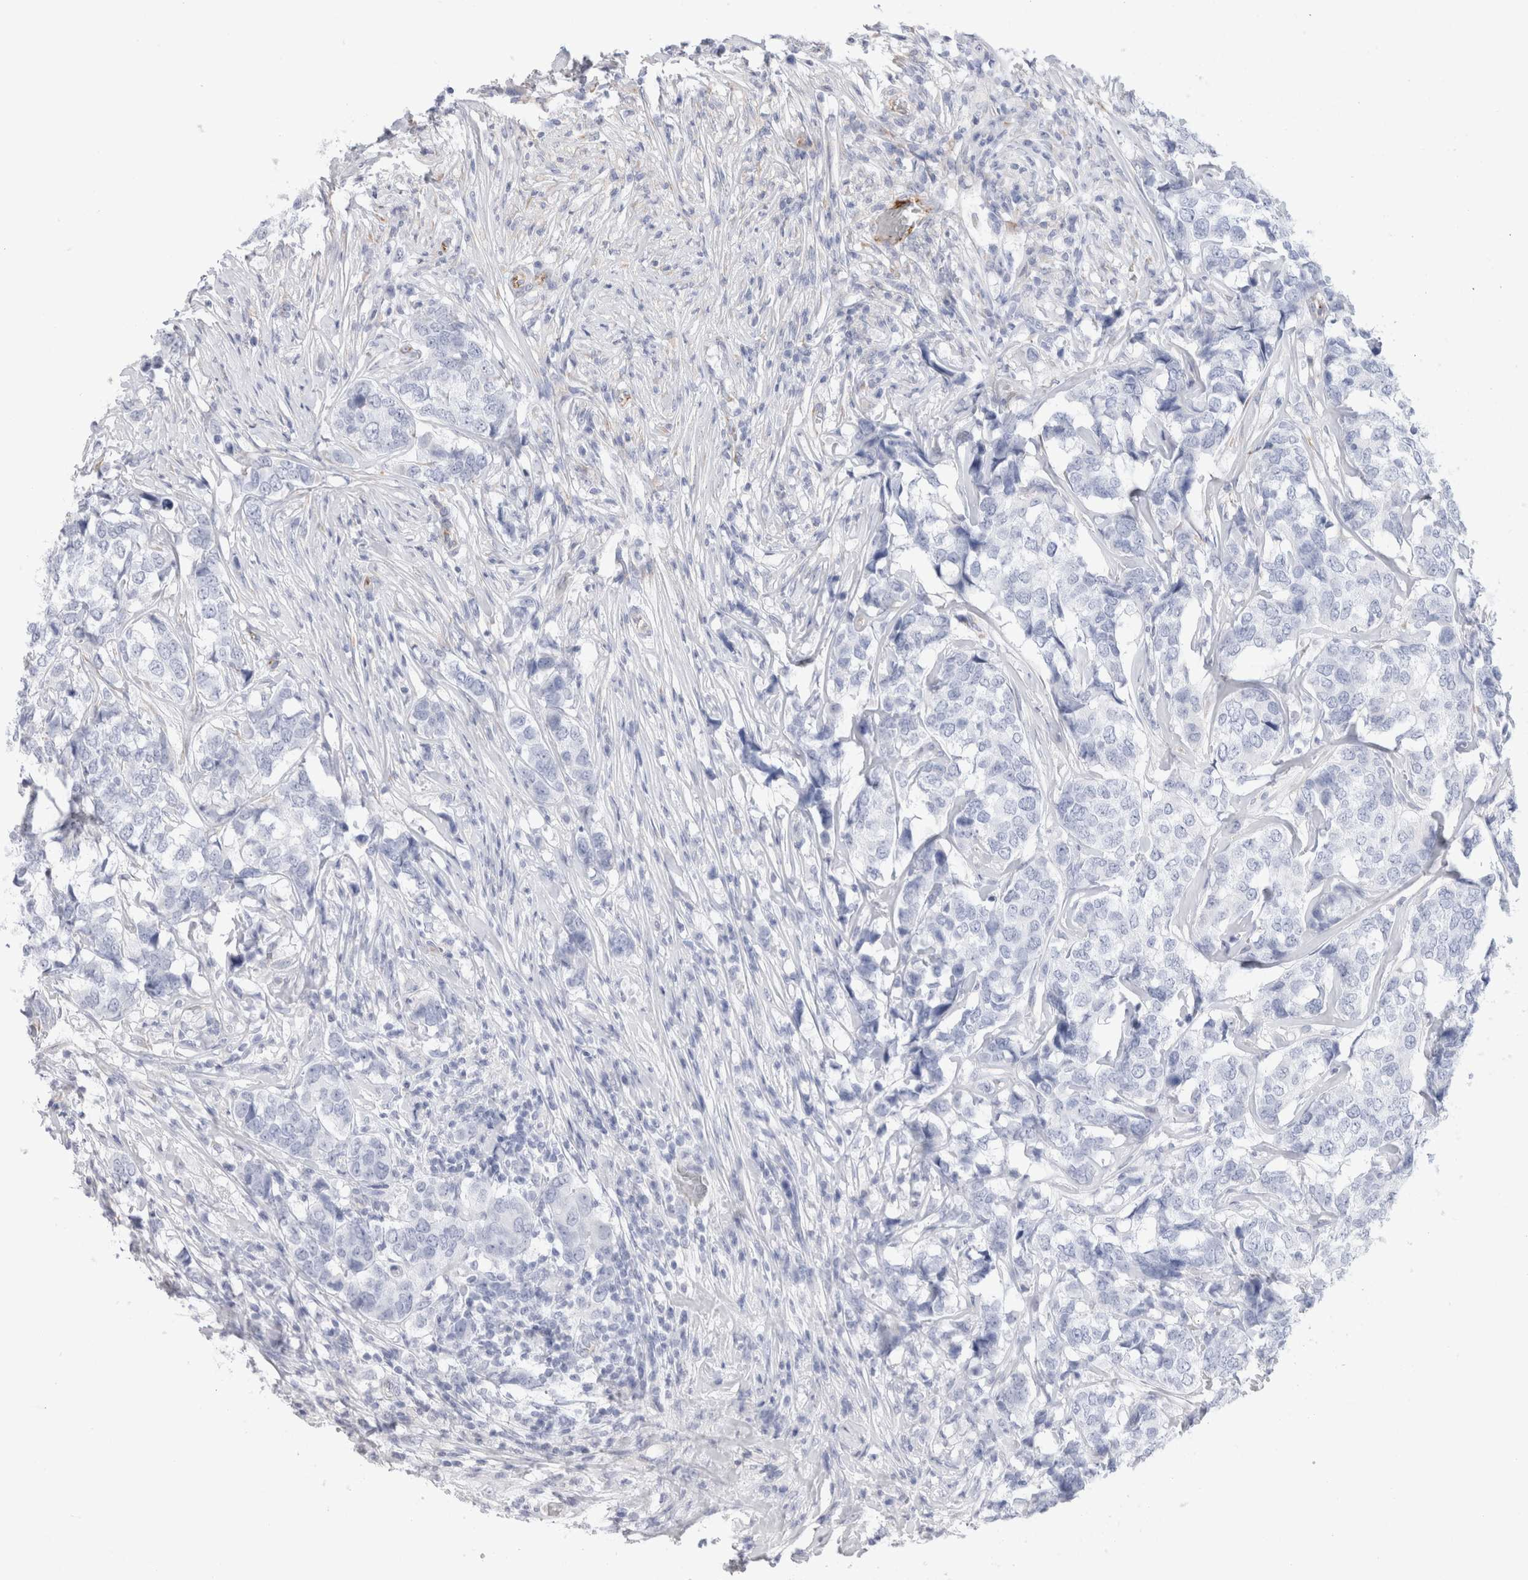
{"staining": {"intensity": "negative", "quantity": "none", "location": "none"}, "tissue": "breast cancer", "cell_type": "Tumor cells", "image_type": "cancer", "snomed": [{"axis": "morphology", "description": "Lobular carcinoma"}, {"axis": "topography", "description": "Breast"}], "caption": "Breast cancer stained for a protein using IHC demonstrates no positivity tumor cells.", "gene": "CNPY4", "patient": {"sex": "female", "age": 59}}